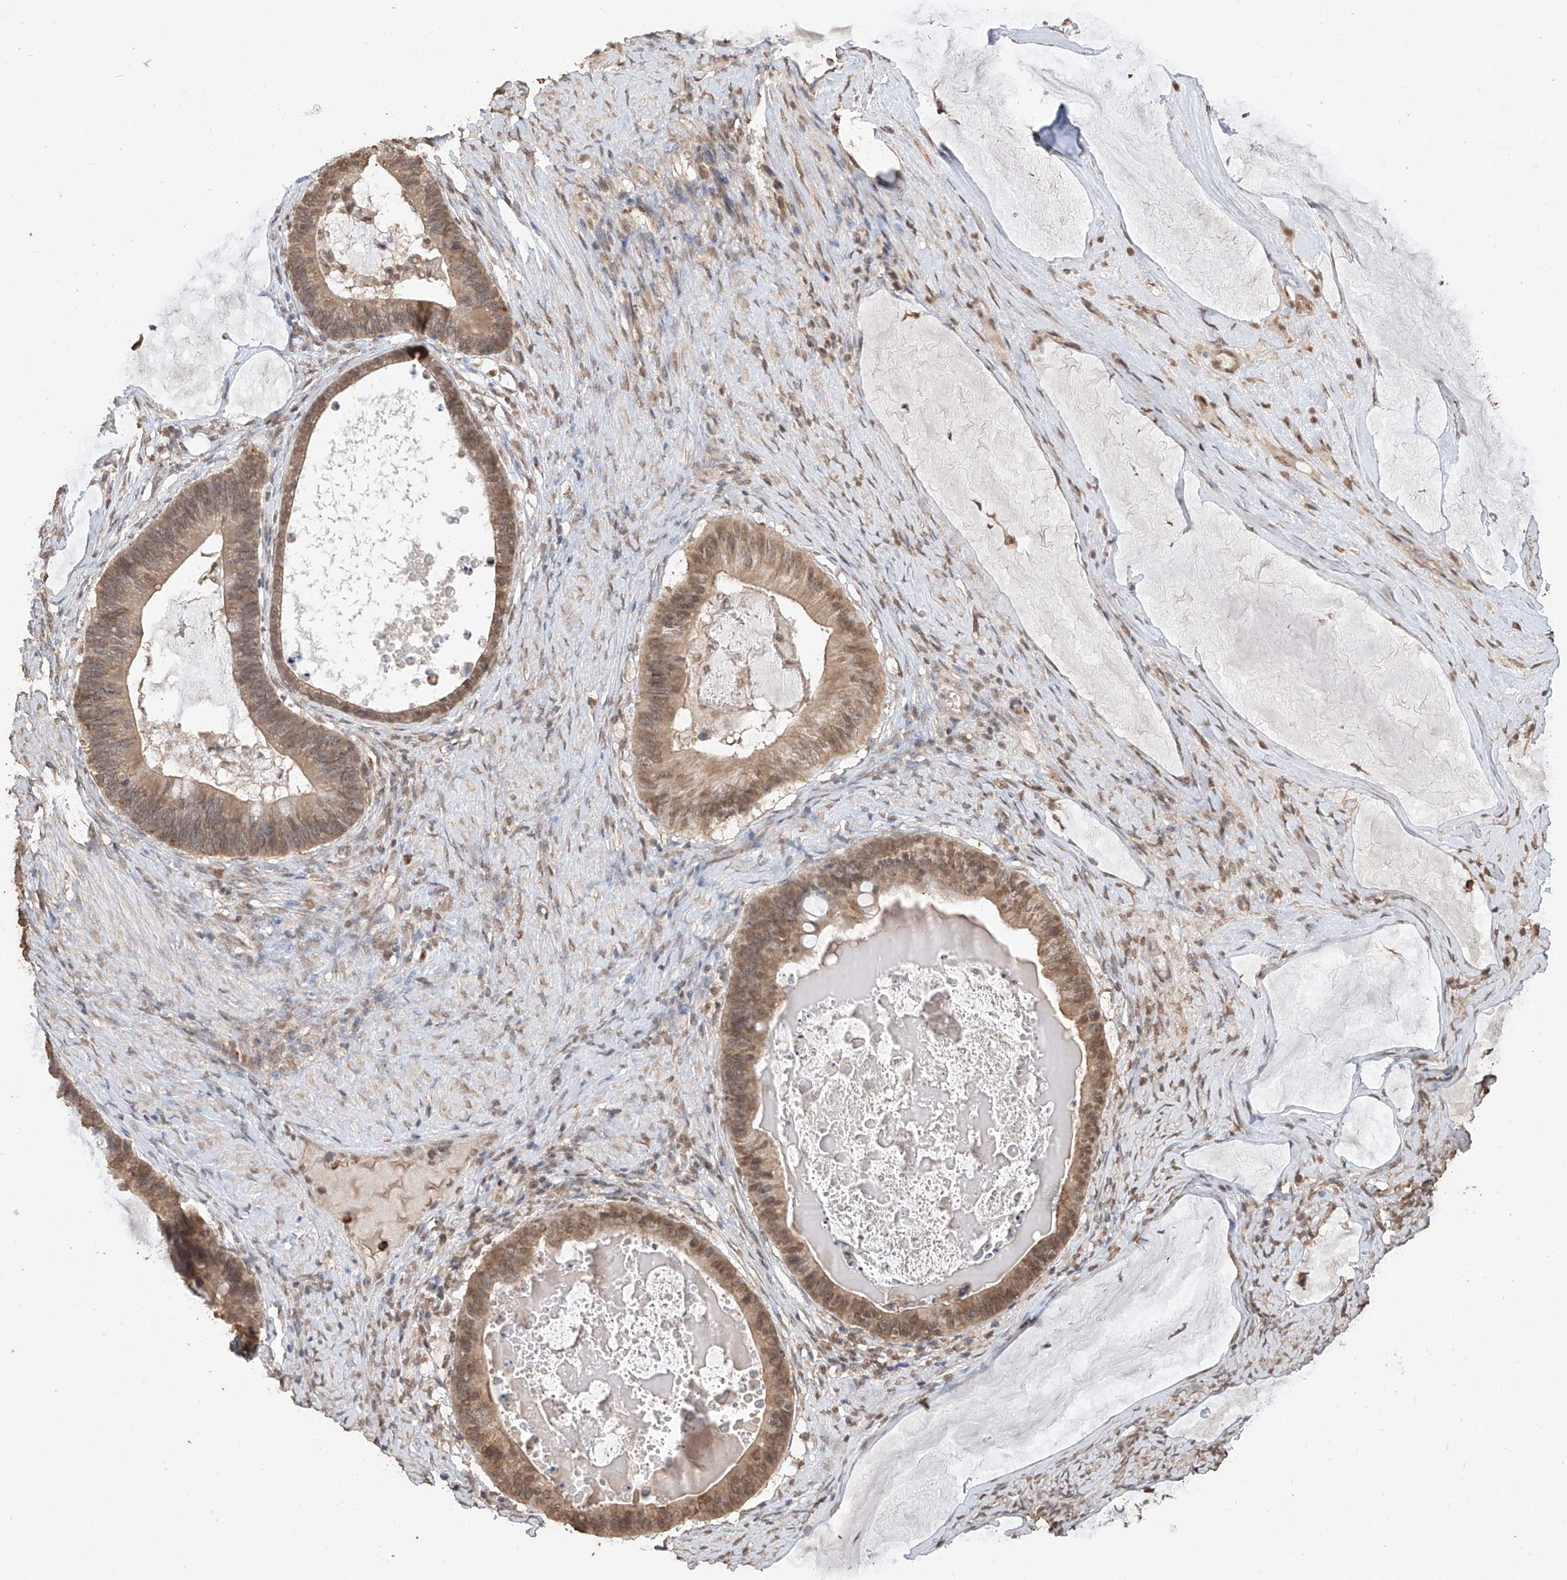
{"staining": {"intensity": "moderate", "quantity": ">75%", "location": "cytoplasmic/membranous,nuclear"}, "tissue": "ovarian cancer", "cell_type": "Tumor cells", "image_type": "cancer", "snomed": [{"axis": "morphology", "description": "Cystadenocarcinoma, mucinous, NOS"}, {"axis": "topography", "description": "Ovary"}], "caption": "Mucinous cystadenocarcinoma (ovarian) stained with a protein marker displays moderate staining in tumor cells.", "gene": "ELOVL1", "patient": {"sex": "female", "age": 61}}